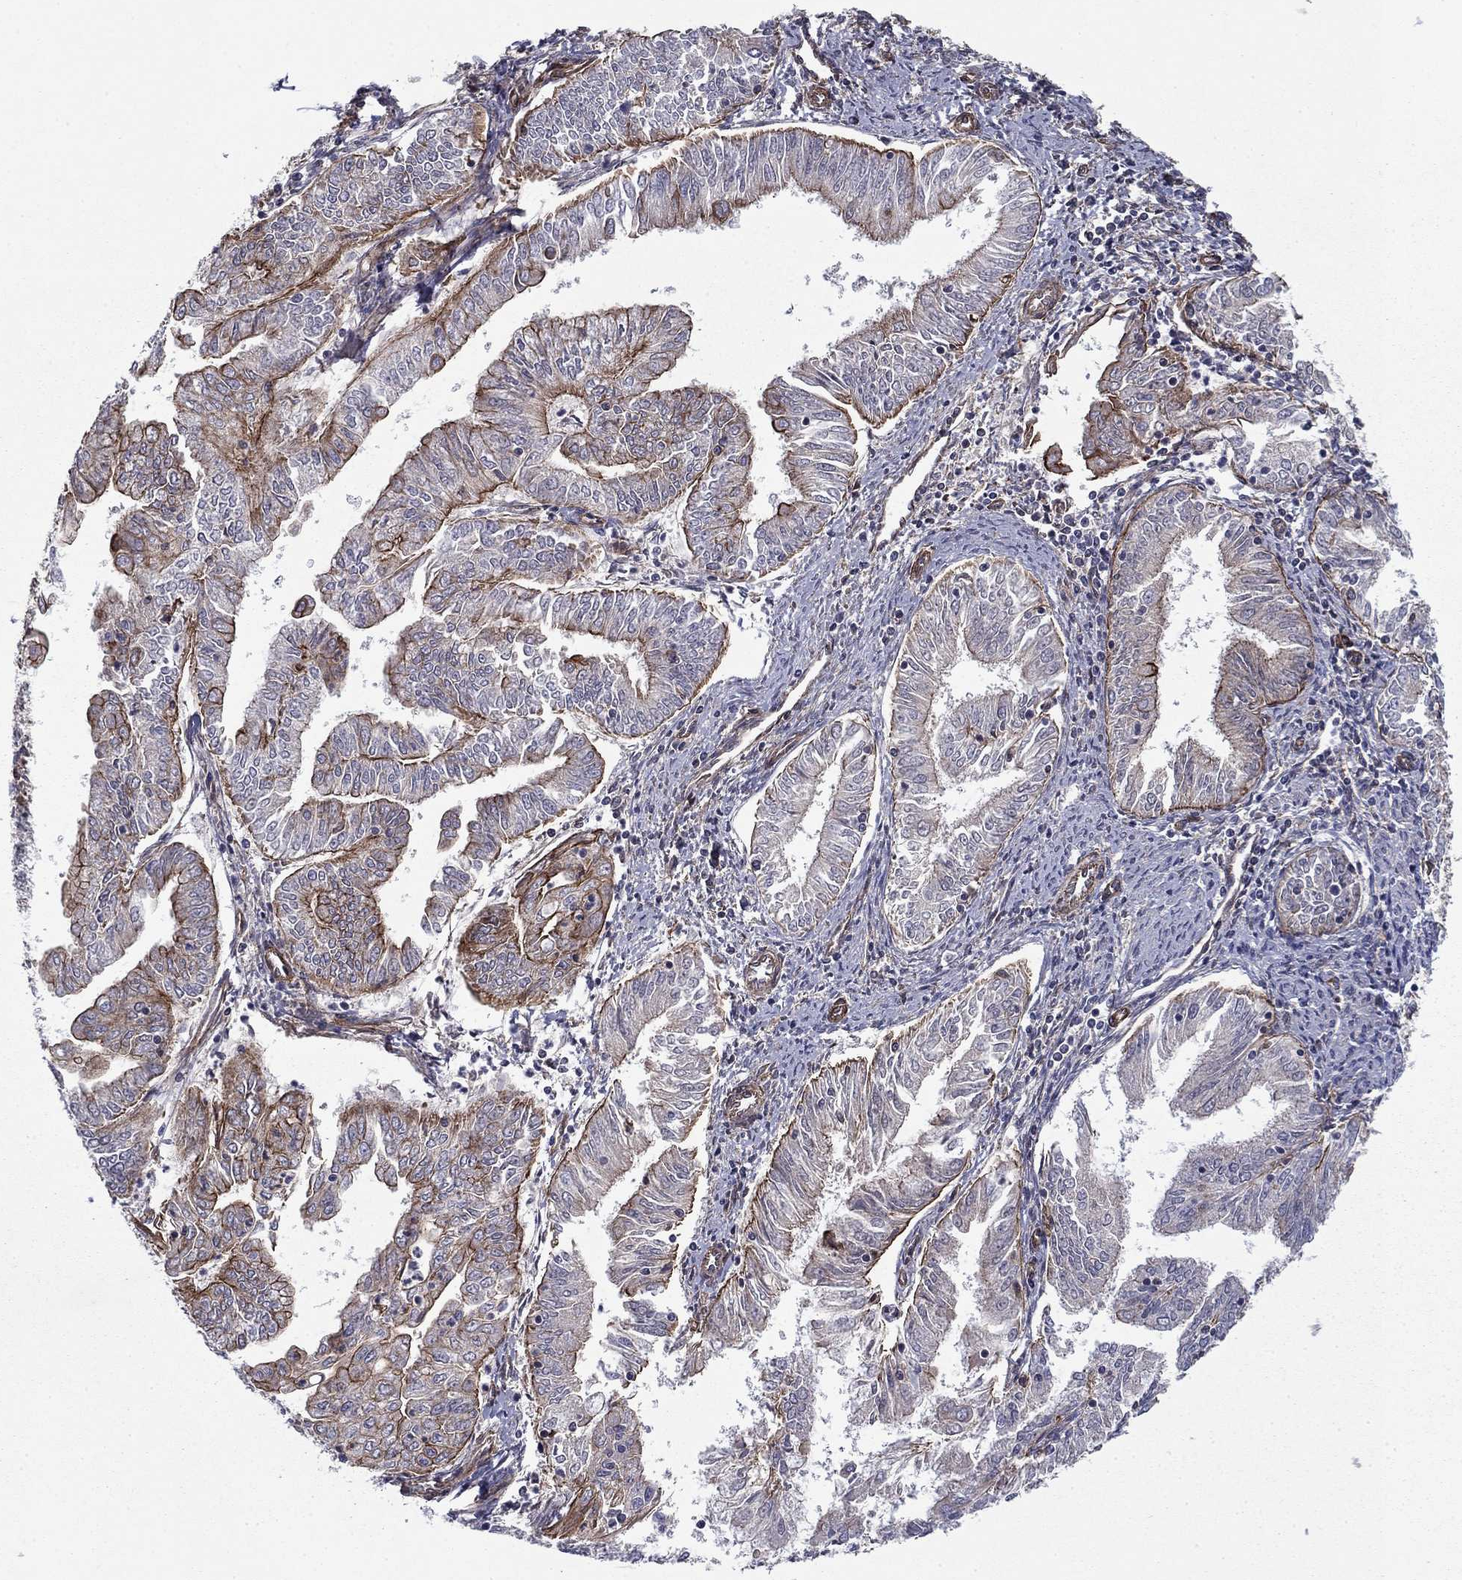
{"staining": {"intensity": "strong", "quantity": "<25%", "location": "cytoplasmic/membranous"}, "tissue": "endometrial cancer", "cell_type": "Tumor cells", "image_type": "cancer", "snomed": [{"axis": "morphology", "description": "Adenocarcinoma, NOS"}, {"axis": "topography", "description": "Endometrium"}], "caption": "Immunohistochemistry (DAB (3,3'-diaminobenzidine)) staining of human adenocarcinoma (endometrial) shows strong cytoplasmic/membranous protein positivity in about <25% of tumor cells.", "gene": "SHMT1", "patient": {"sex": "female", "age": 56}}